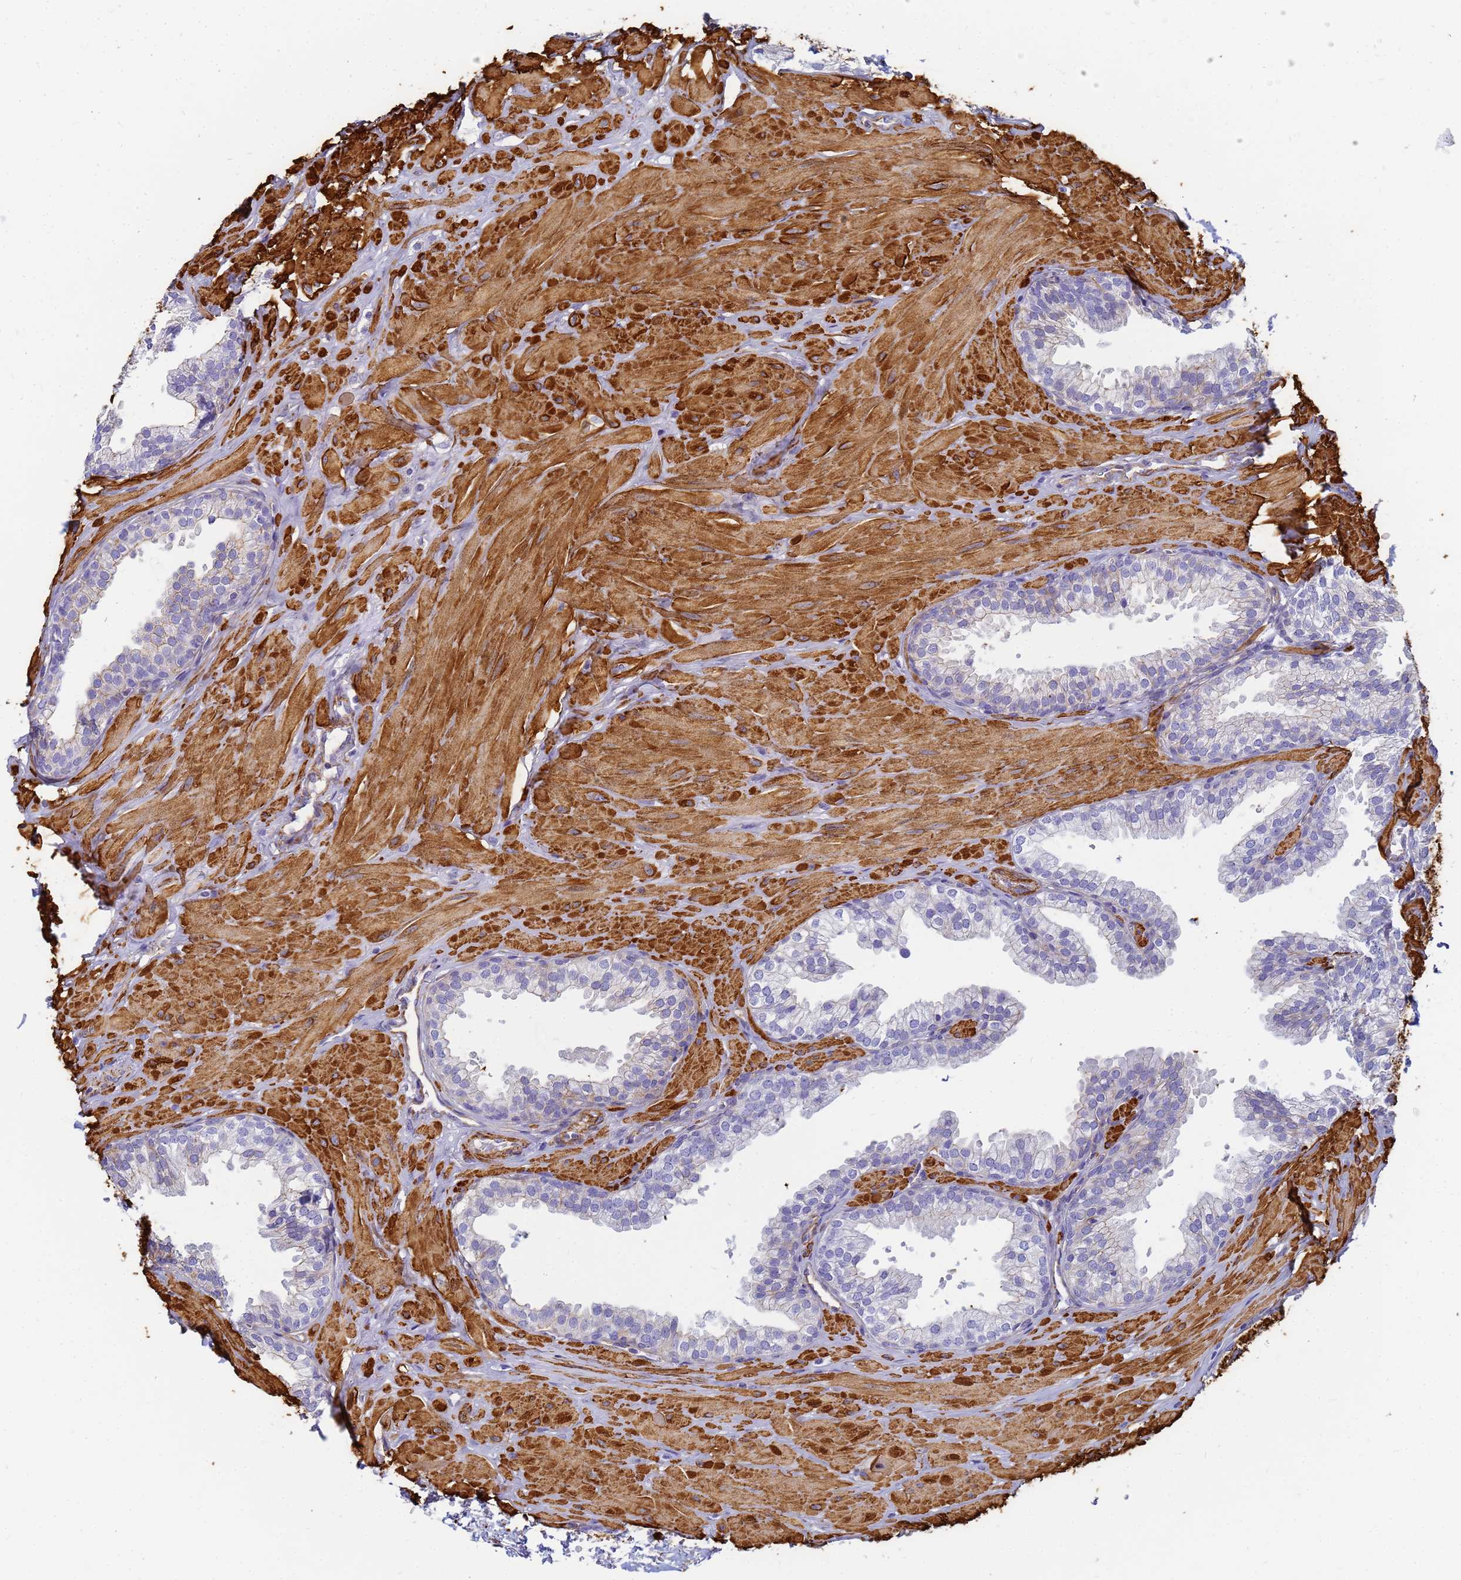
{"staining": {"intensity": "negative", "quantity": "none", "location": "none"}, "tissue": "prostate", "cell_type": "Glandular cells", "image_type": "normal", "snomed": [{"axis": "morphology", "description": "Normal tissue, NOS"}, {"axis": "topography", "description": "Prostate"}, {"axis": "topography", "description": "Peripheral nerve tissue"}], "caption": "Protein analysis of benign prostate reveals no significant expression in glandular cells.", "gene": "TPM1", "patient": {"sex": "male", "age": 55}}